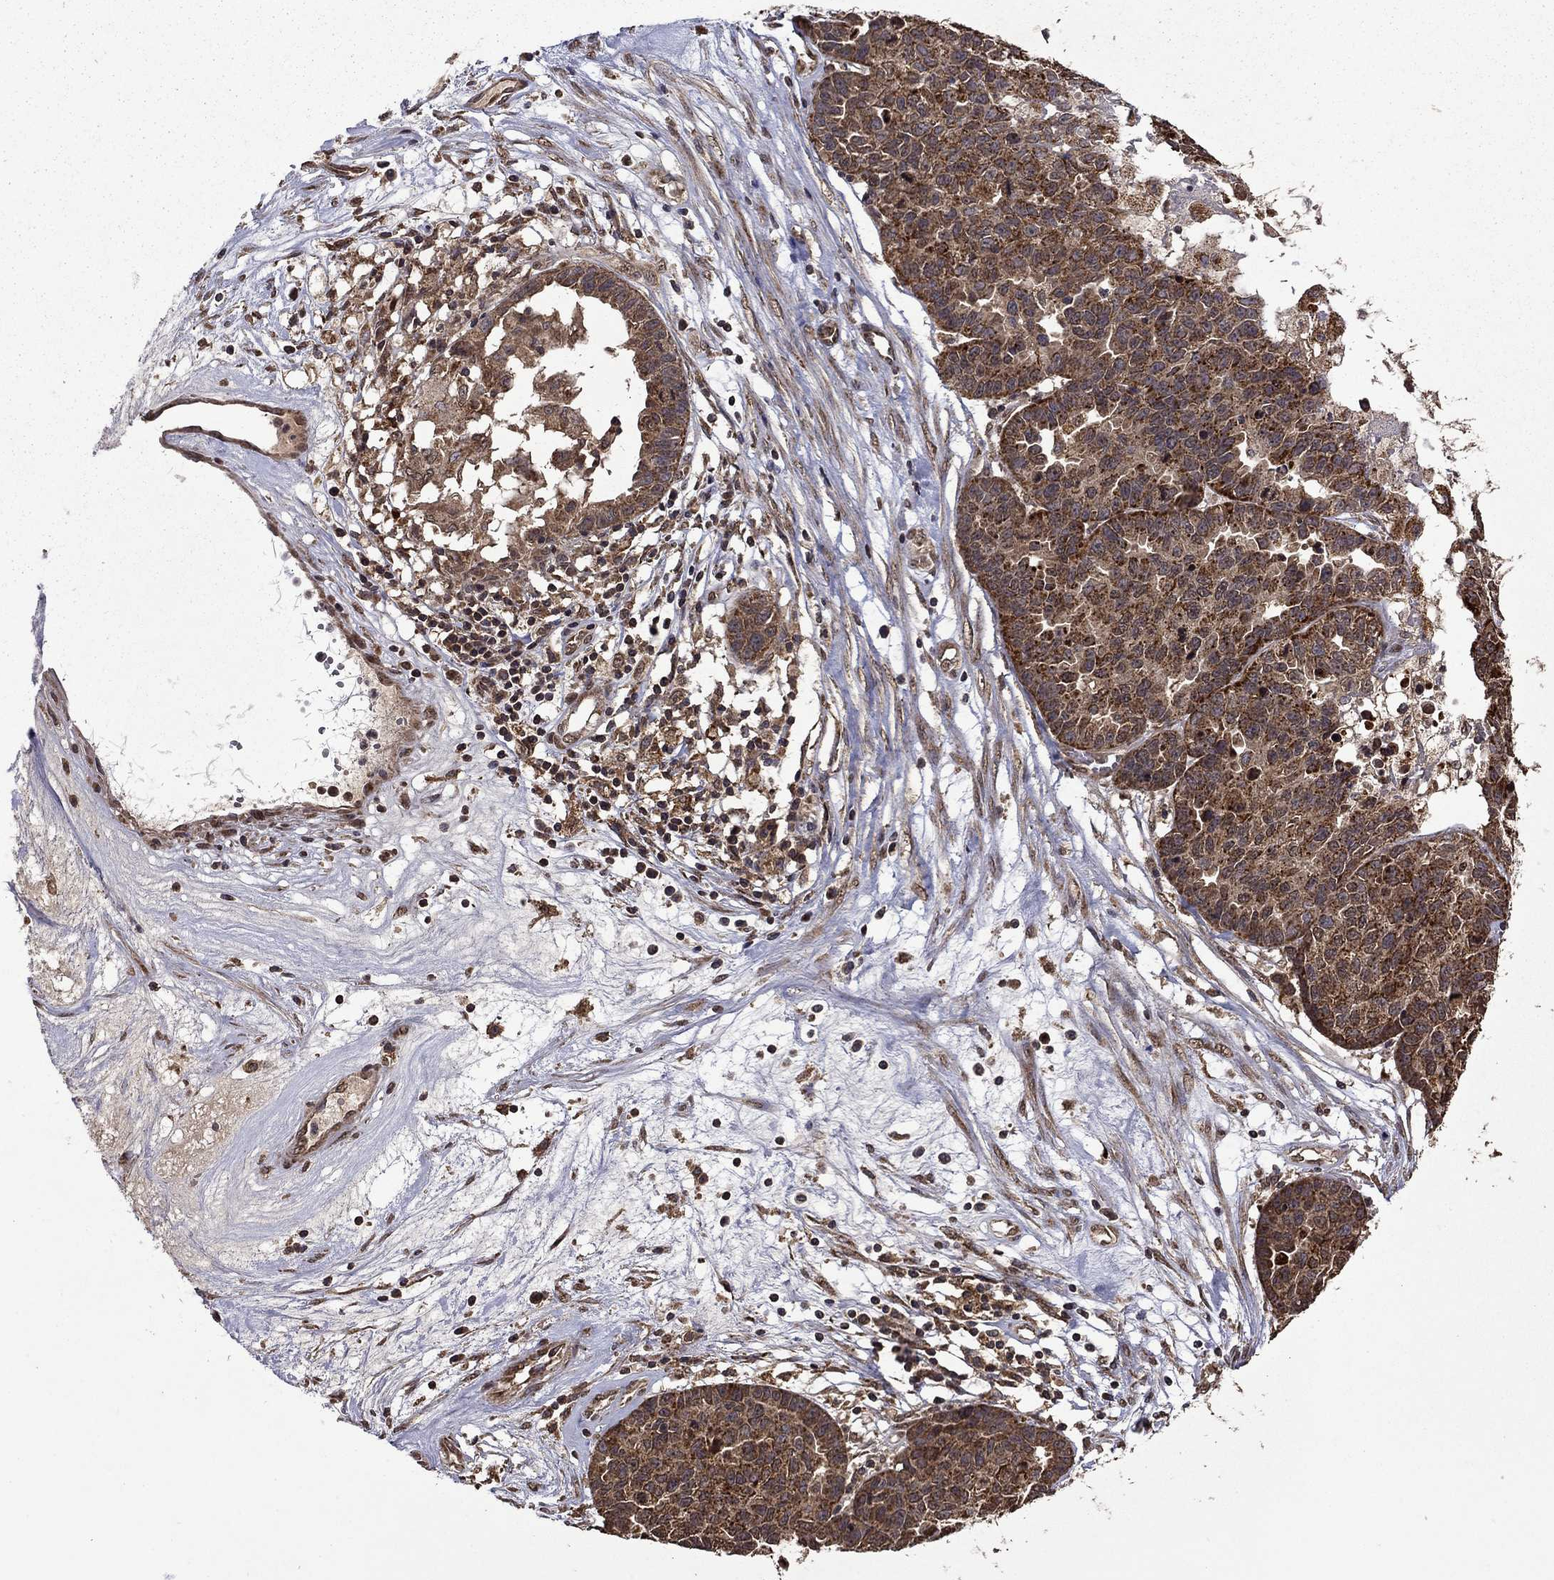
{"staining": {"intensity": "strong", "quantity": ">75%", "location": "cytoplasmic/membranous"}, "tissue": "ovarian cancer", "cell_type": "Tumor cells", "image_type": "cancer", "snomed": [{"axis": "morphology", "description": "Cystadenocarcinoma, serous, NOS"}, {"axis": "topography", "description": "Ovary"}], "caption": "The immunohistochemical stain highlights strong cytoplasmic/membranous expression in tumor cells of ovarian serous cystadenocarcinoma tissue.", "gene": "ITM2B", "patient": {"sex": "female", "age": 87}}